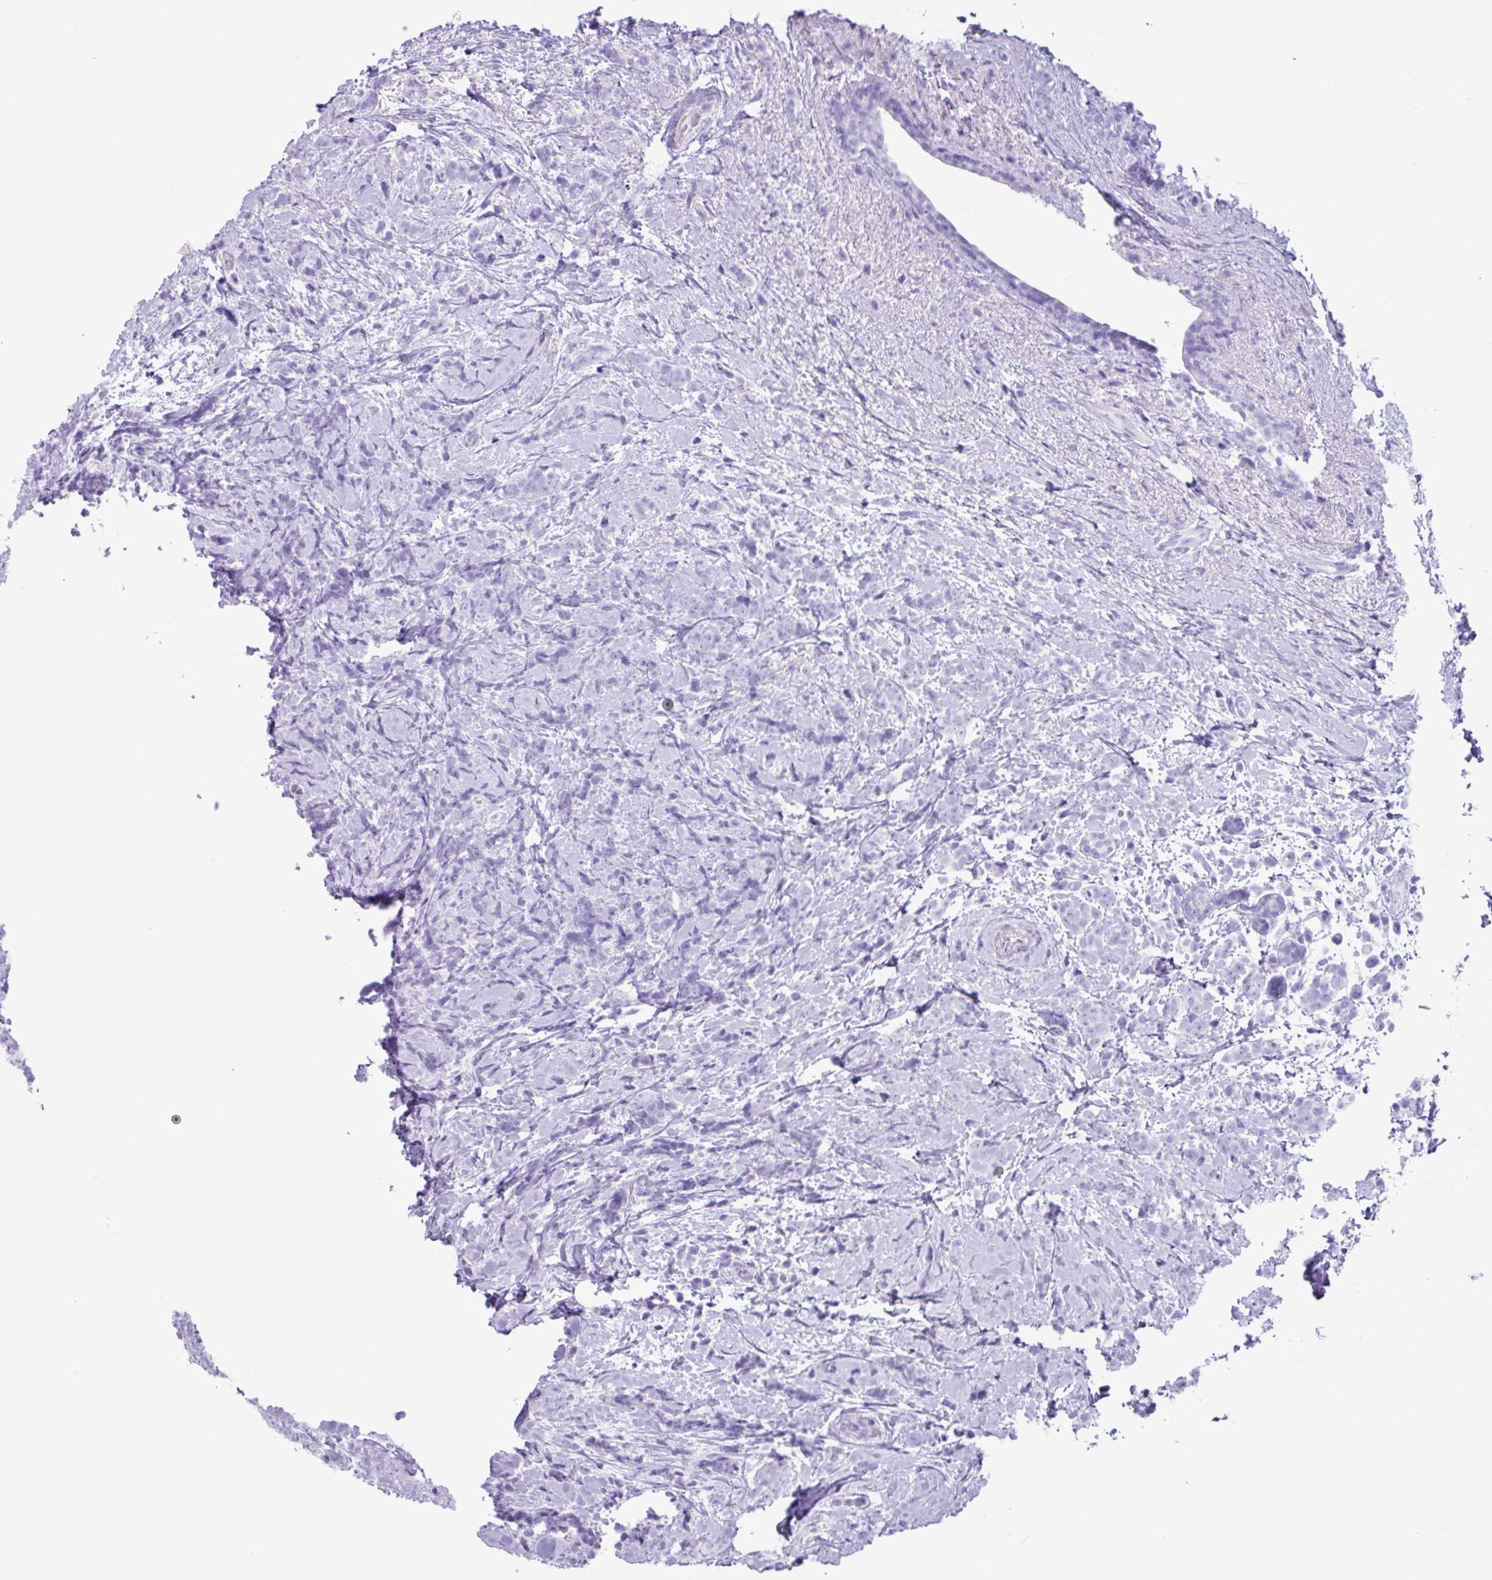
{"staining": {"intensity": "negative", "quantity": "none", "location": "none"}, "tissue": "breast cancer", "cell_type": "Tumor cells", "image_type": "cancer", "snomed": [{"axis": "morphology", "description": "Lobular carcinoma"}, {"axis": "topography", "description": "Breast"}], "caption": "A micrograph of breast lobular carcinoma stained for a protein displays no brown staining in tumor cells. (Immunohistochemistry, brightfield microscopy, high magnification).", "gene": "CKMT2", "patient": {"sex": "female", "age": 58}}